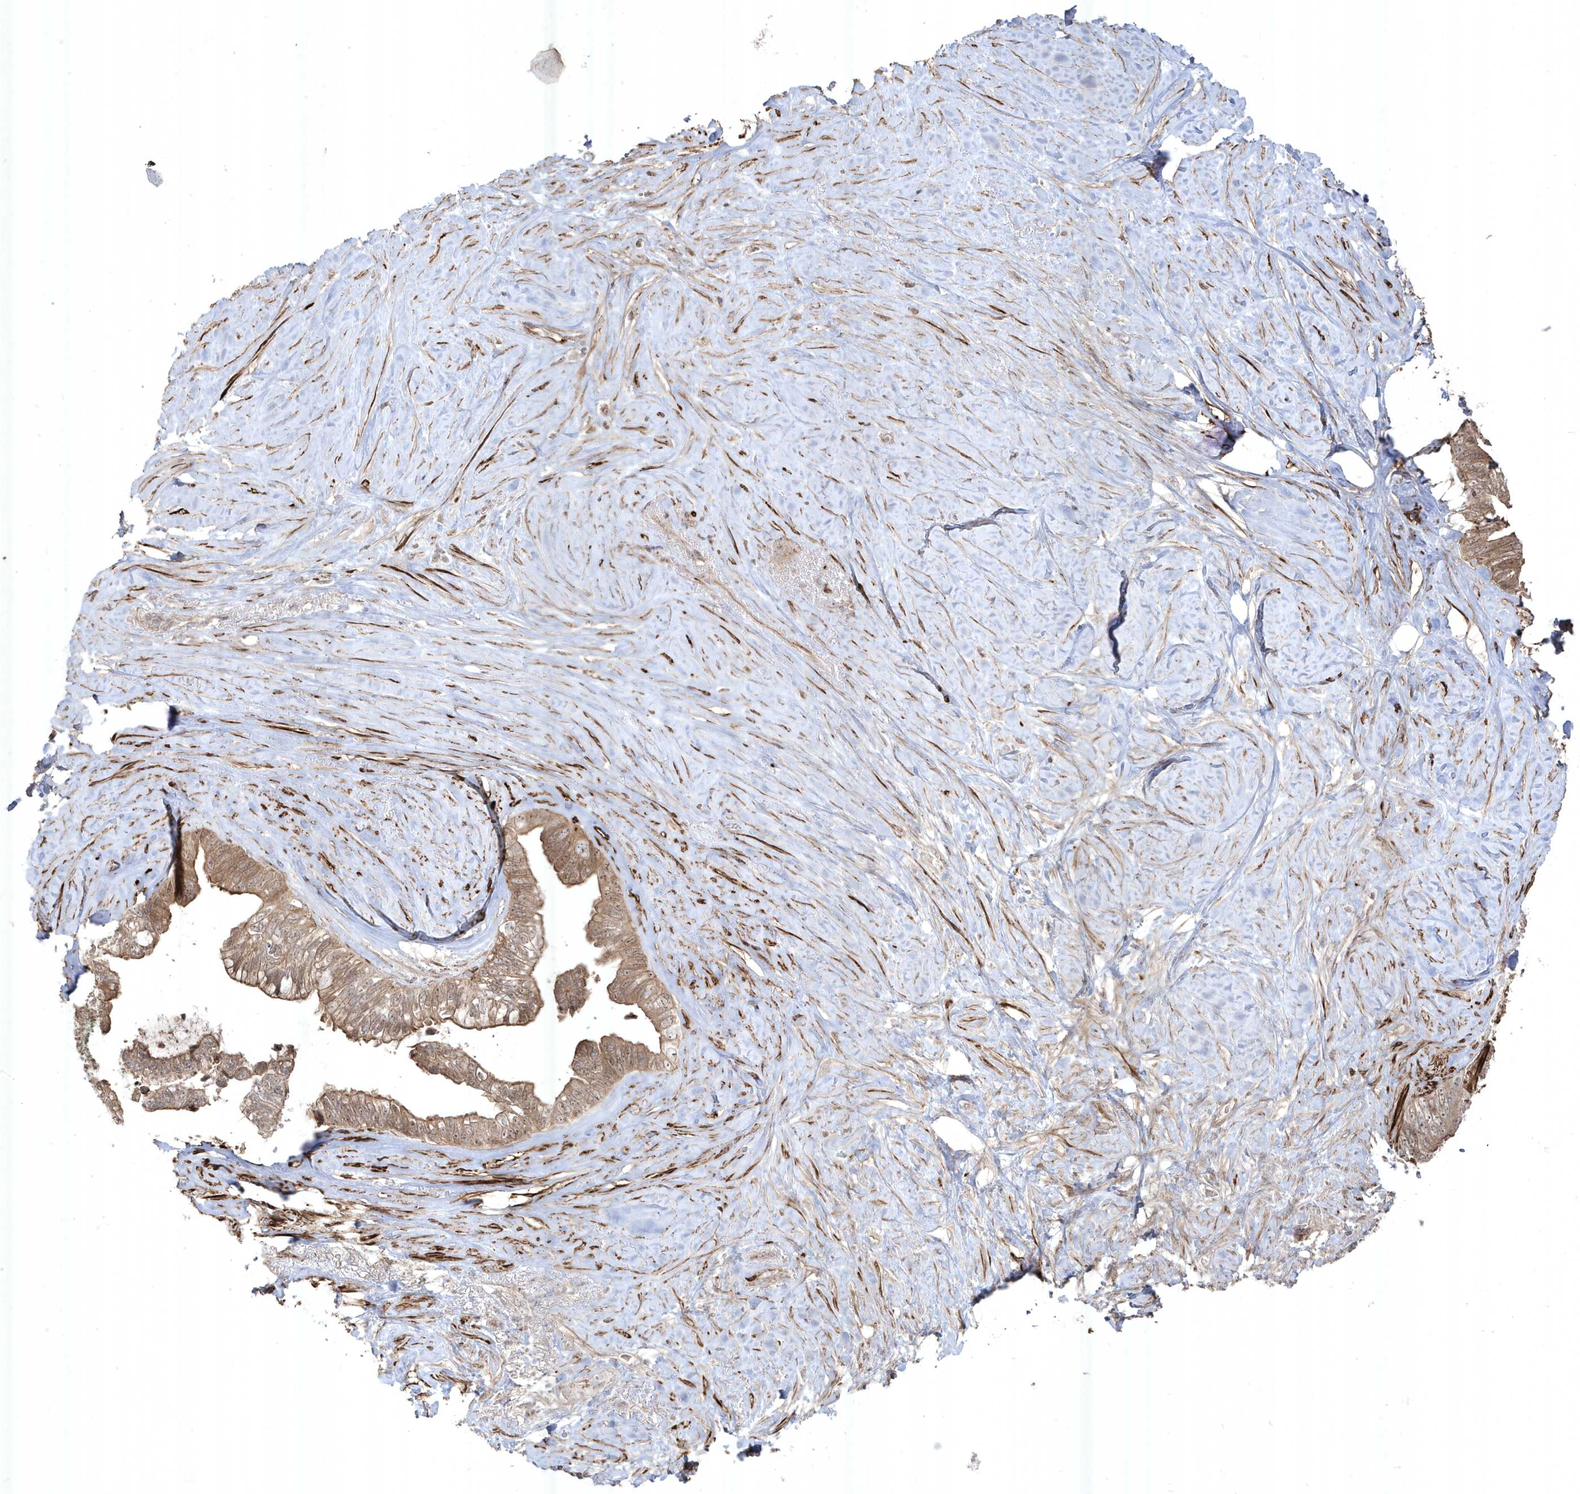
{"staining": {"intensity": "moderate", "quantity": "25%-75%", "location": "cytoplasmic/membranous,nuclear"}, "tissue": "pancreatic cancer", "cell_type": "Tumor cells", "image_type": "cancer", "snomed": [{"axis": "morphology", "description": "Adenocarcinoma, NOS"}, {"axis": "topography", "description": "Pancreas"}], "caption": "A micrograph showing moderate cytoplasmic/membranous and nuclear positivity in about 25%-75% of tumor cells in adenocarcinoma (pancreatic), as visualized by brown immunohistochemical staining.", "gene": "CETN3", "patient": {"sex": "female", "age": 72}}